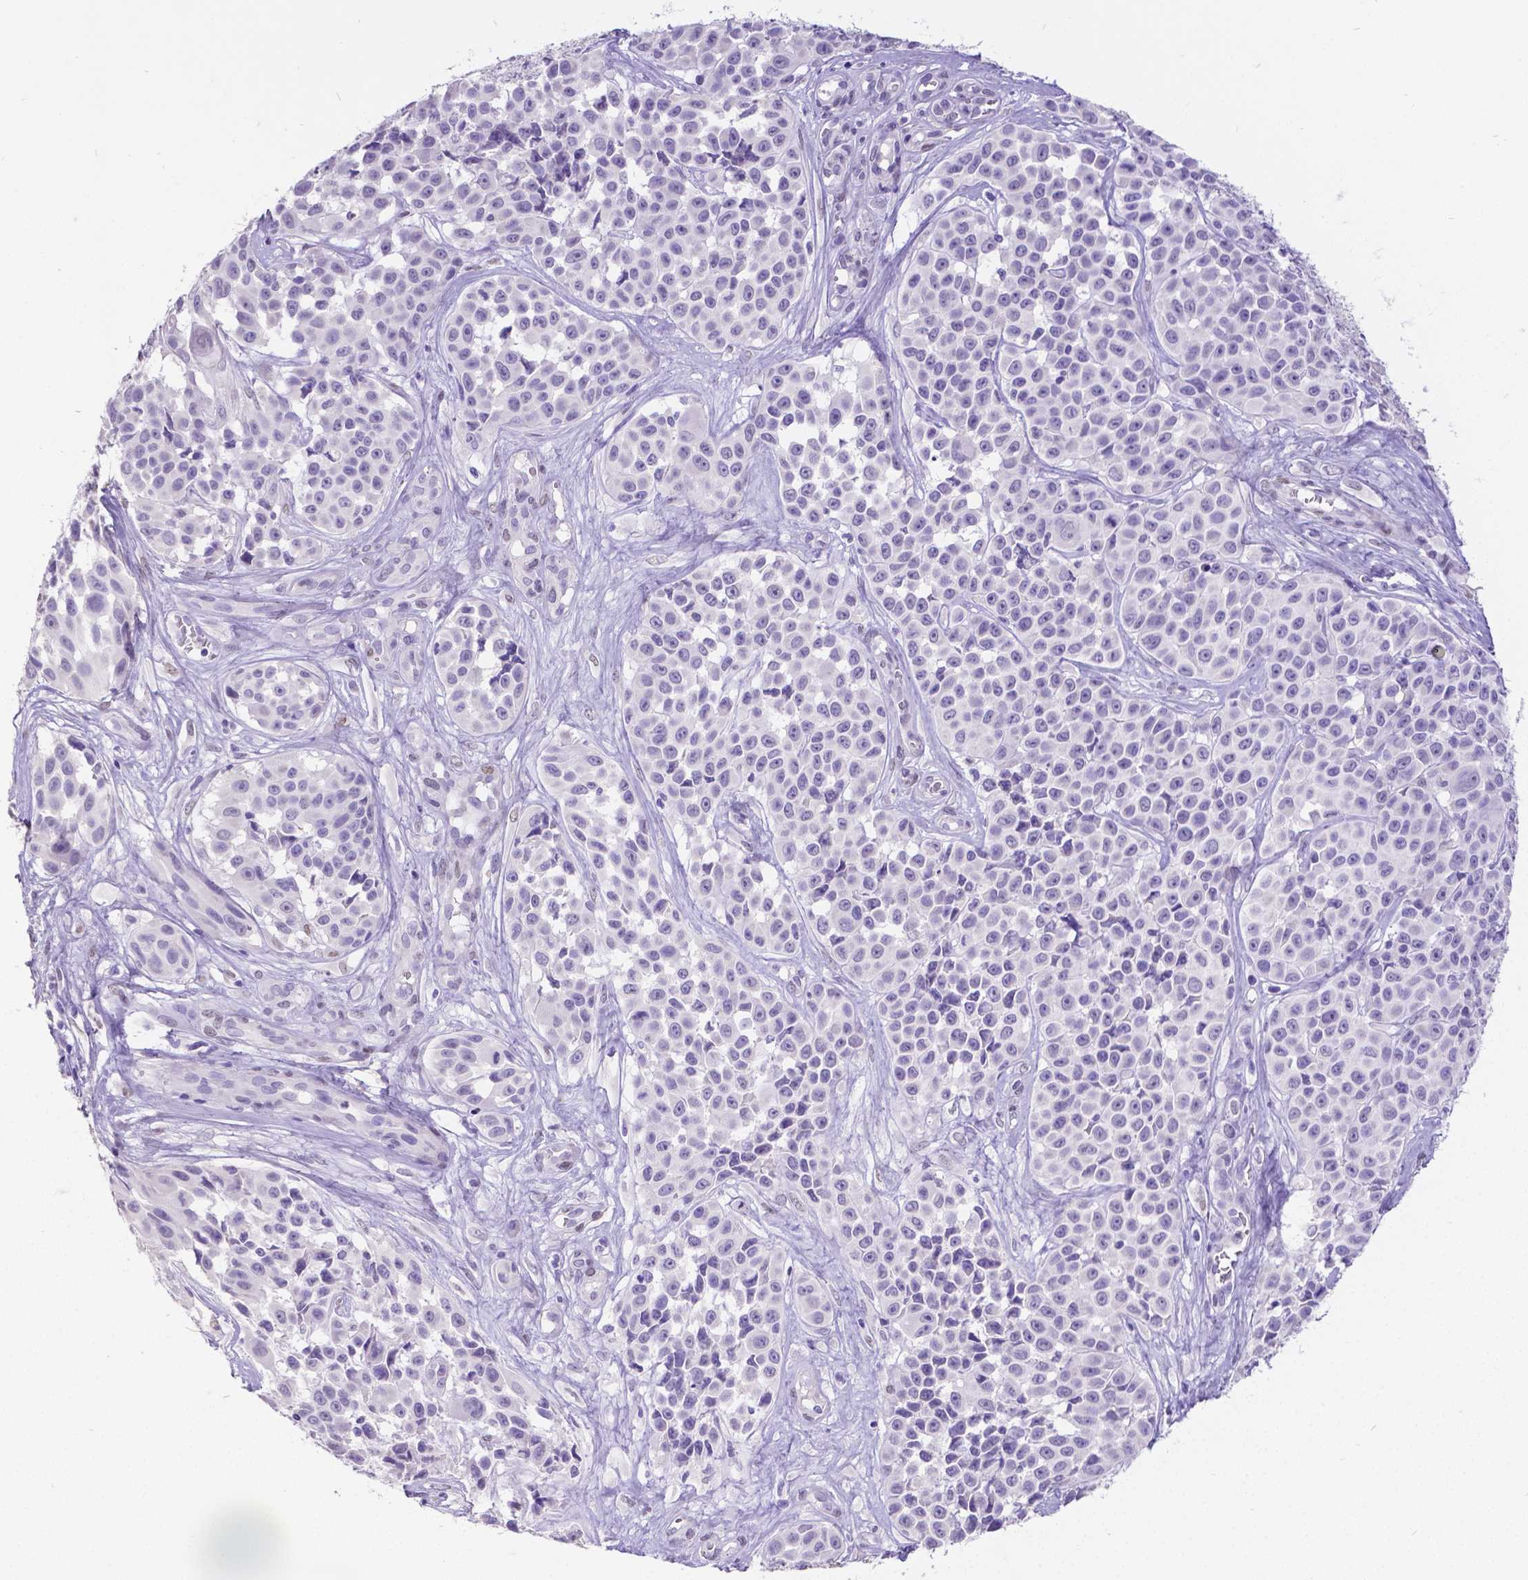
{"staining": {"intensity": "negative", "quantity": "none", "location": "none"}, "tissue": "melanoma", "cell_type": "Tumor cells", "image_type": "cancer", "snomed": [{"axis": "morphology", "description": "Malignant melanoma, NOS"}, {"axis": "topography", "description": "Skin"}], "caption": "Malignant melanoma stained for a protein using IHC demonstrates no staining tumor cells.", "gene": "SATB2", "patient": {"sex": "female", "age": 88}}